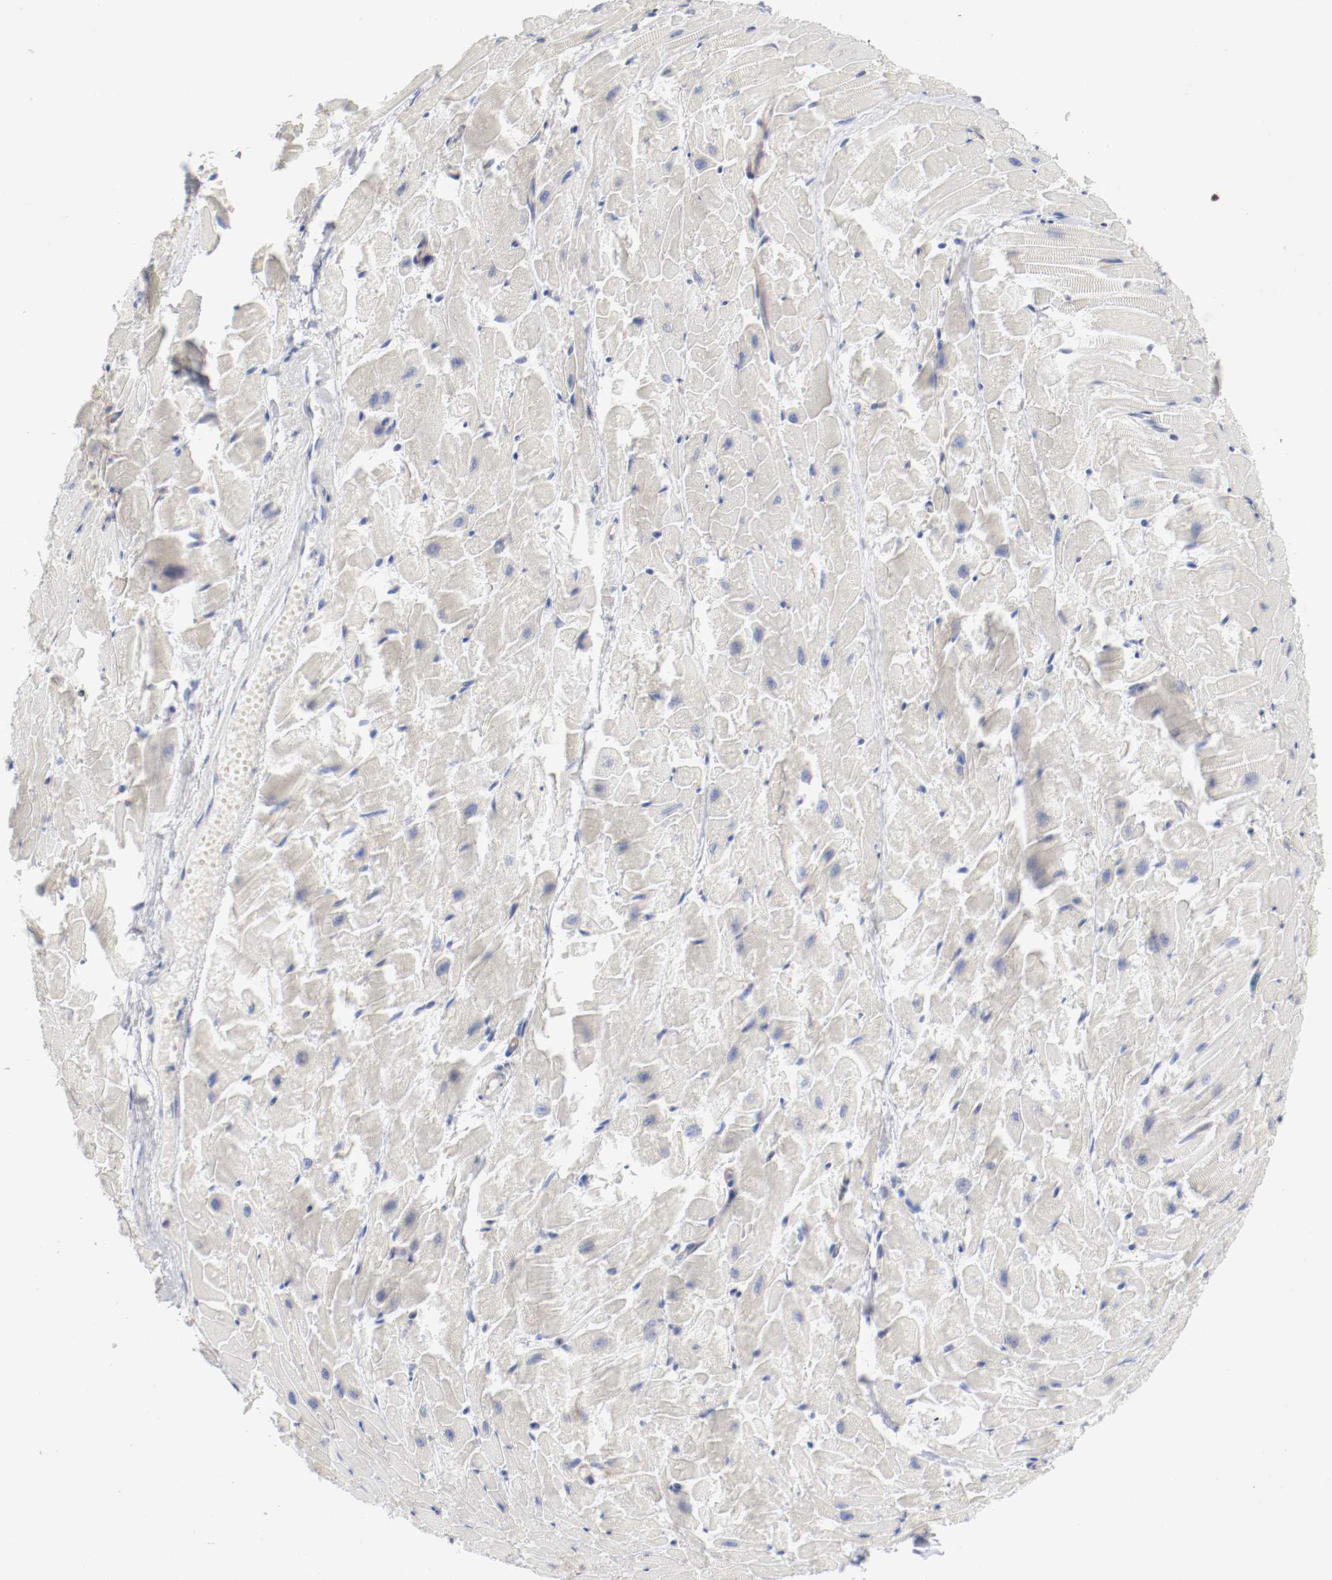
{"staining": {"intensity": "negative", "quantity": "none", "location": "none"}, "tissue": "heart muscle", "cell_type": "Cardiomyocytes", "image_type": "normal", "snomed": [{"axis": "morphology", "description": "Normal tissue, NOS"}, {"axis": "topography", "description": "Heart"}], "caption": "Benign heart muscle was stained to show a protein in brown. There is no significant positivity in cardiomyocytes.", "gene": "ARHGEF6", "patient": {"sex": "female", "age": 19}}